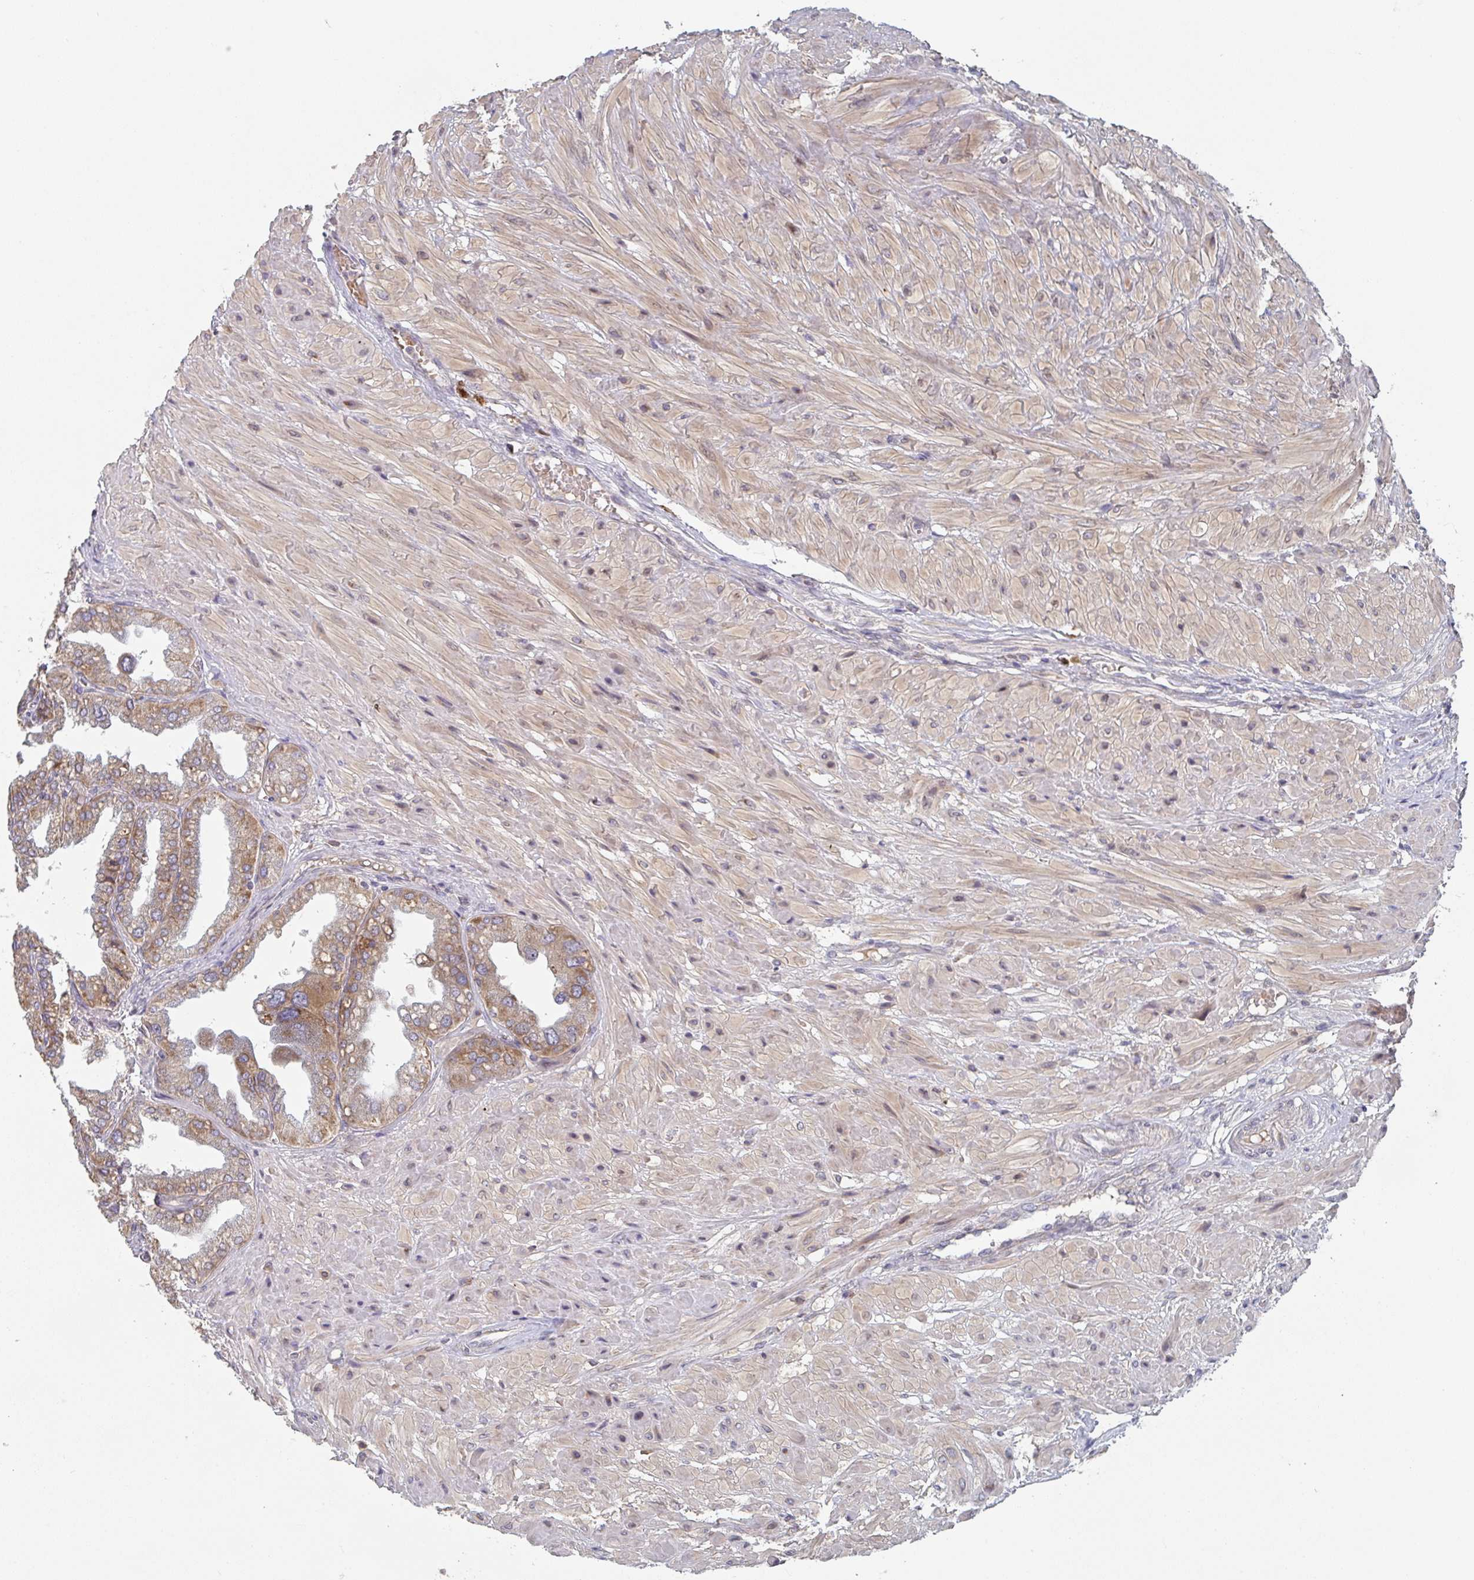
{"staining": {"intensity": "moderate", "quantity": ">75%", "location": "cytoplasmic/membranous"}, "tissue": "seminal vesicle", "cell_type": "Glandular cells", "image_type": "normal", "snomed": [{"axis": "morphology", "description": "Normal tissue, NOS"}, {"axis": "topography", "description": "Seminal veicle"}], "caption": "Moderate cytoplasmic/membranous expression for a protein is present in about >75% of glandular cells of unremarkable seminal vesicle using immunohistochemistry (IHC).", "gene": "ELOVL1", "patient": {"sex": "male", "age": 55}}